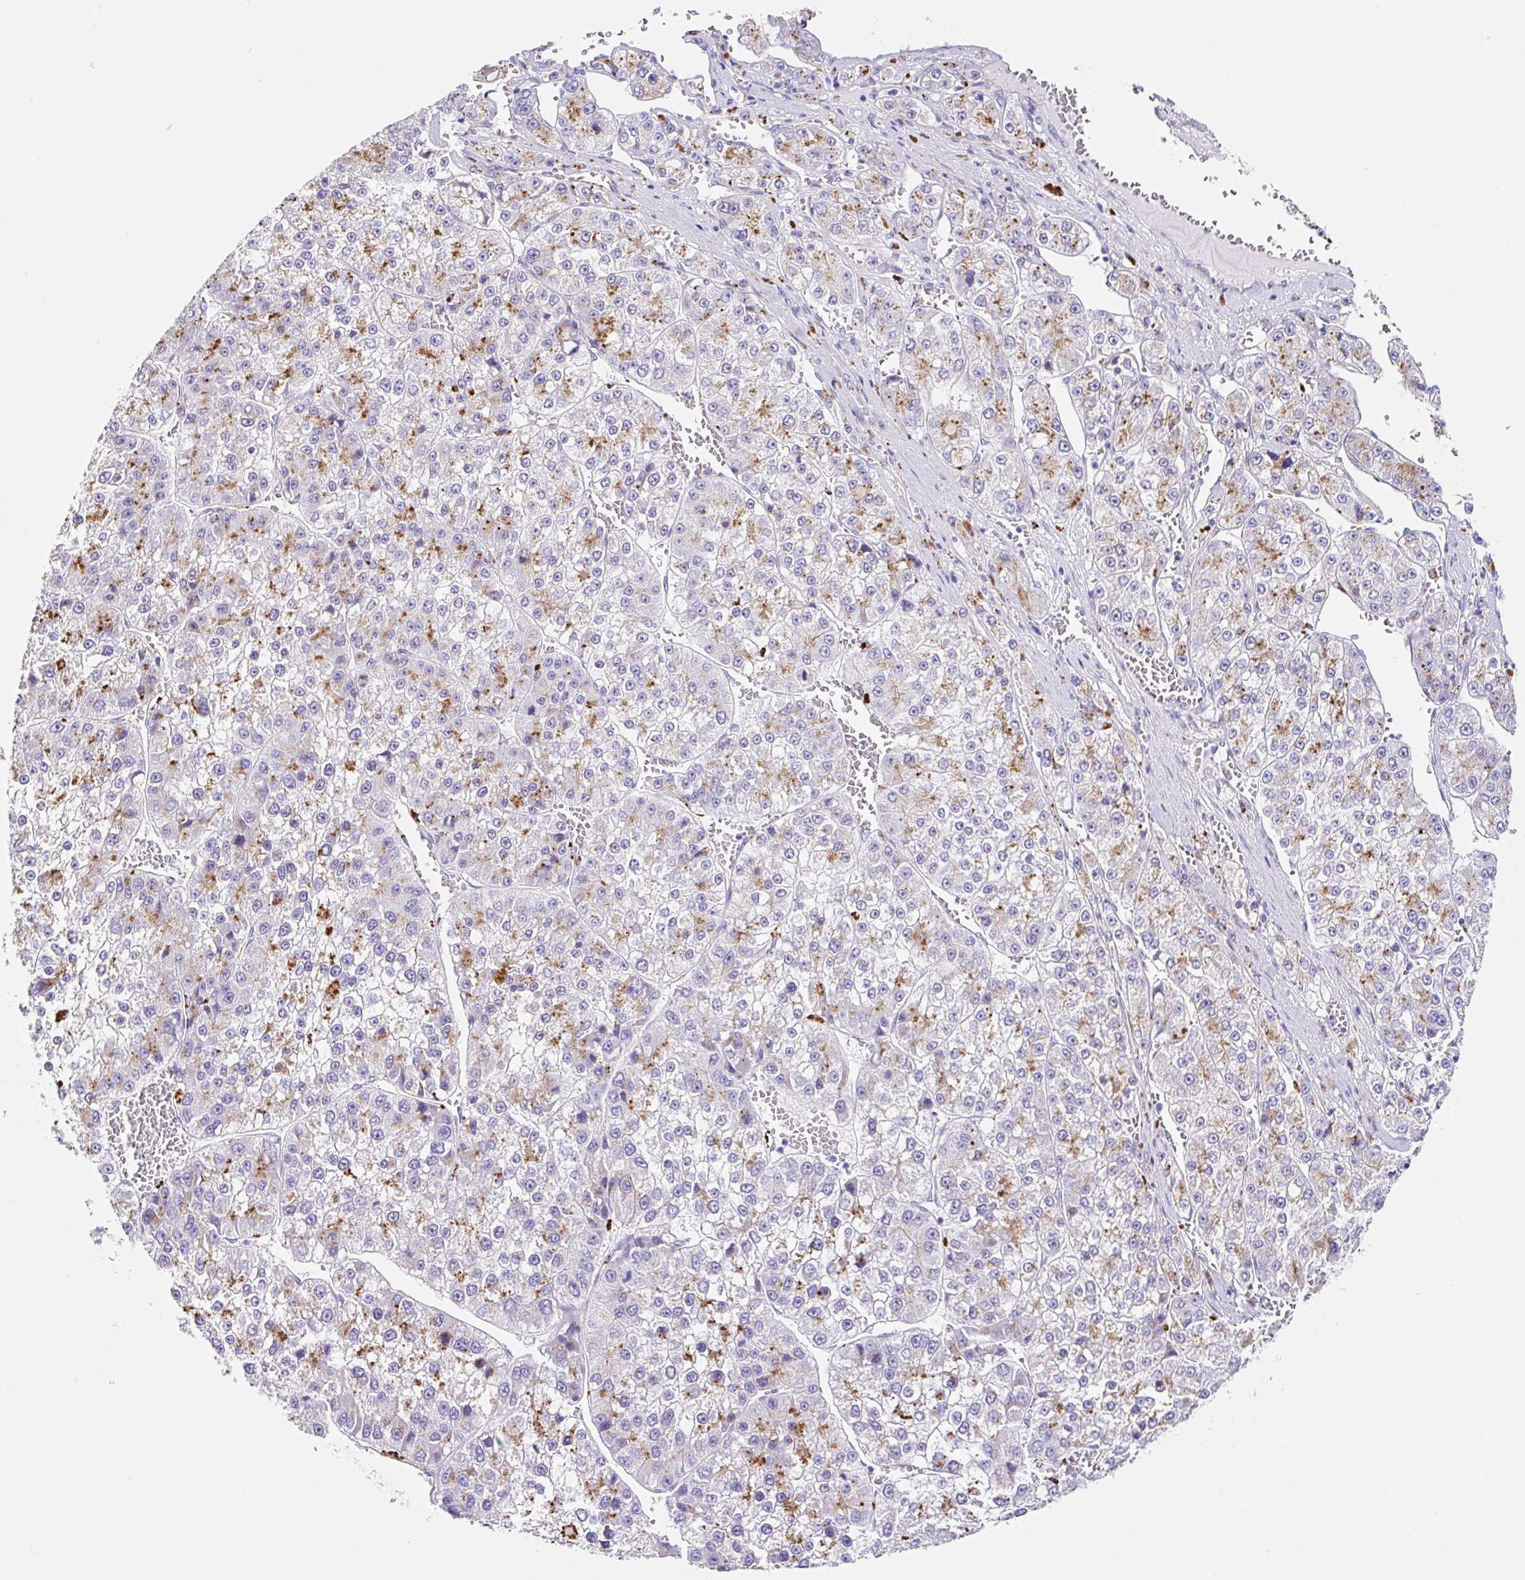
{"staining": {"intensity": "moderate", "quantity": "25%-75%", "location": "cytoplasmic/membranous"}, "tissue": "liver cancer", "cell_type": "Tumor cells", "image_type": "cancer", "snomed": [{"axis": "morphology", "description": "Carcinoma, Hepatocellular, NOS"}, {"axis": "topography", "description": "Liver"}], "caption": "Human liver cancer stained with a protein marker exhibits moderate staining in tumor cells.", "gene": "DKK4", "patient": {"sex": "female", "age": 73}}